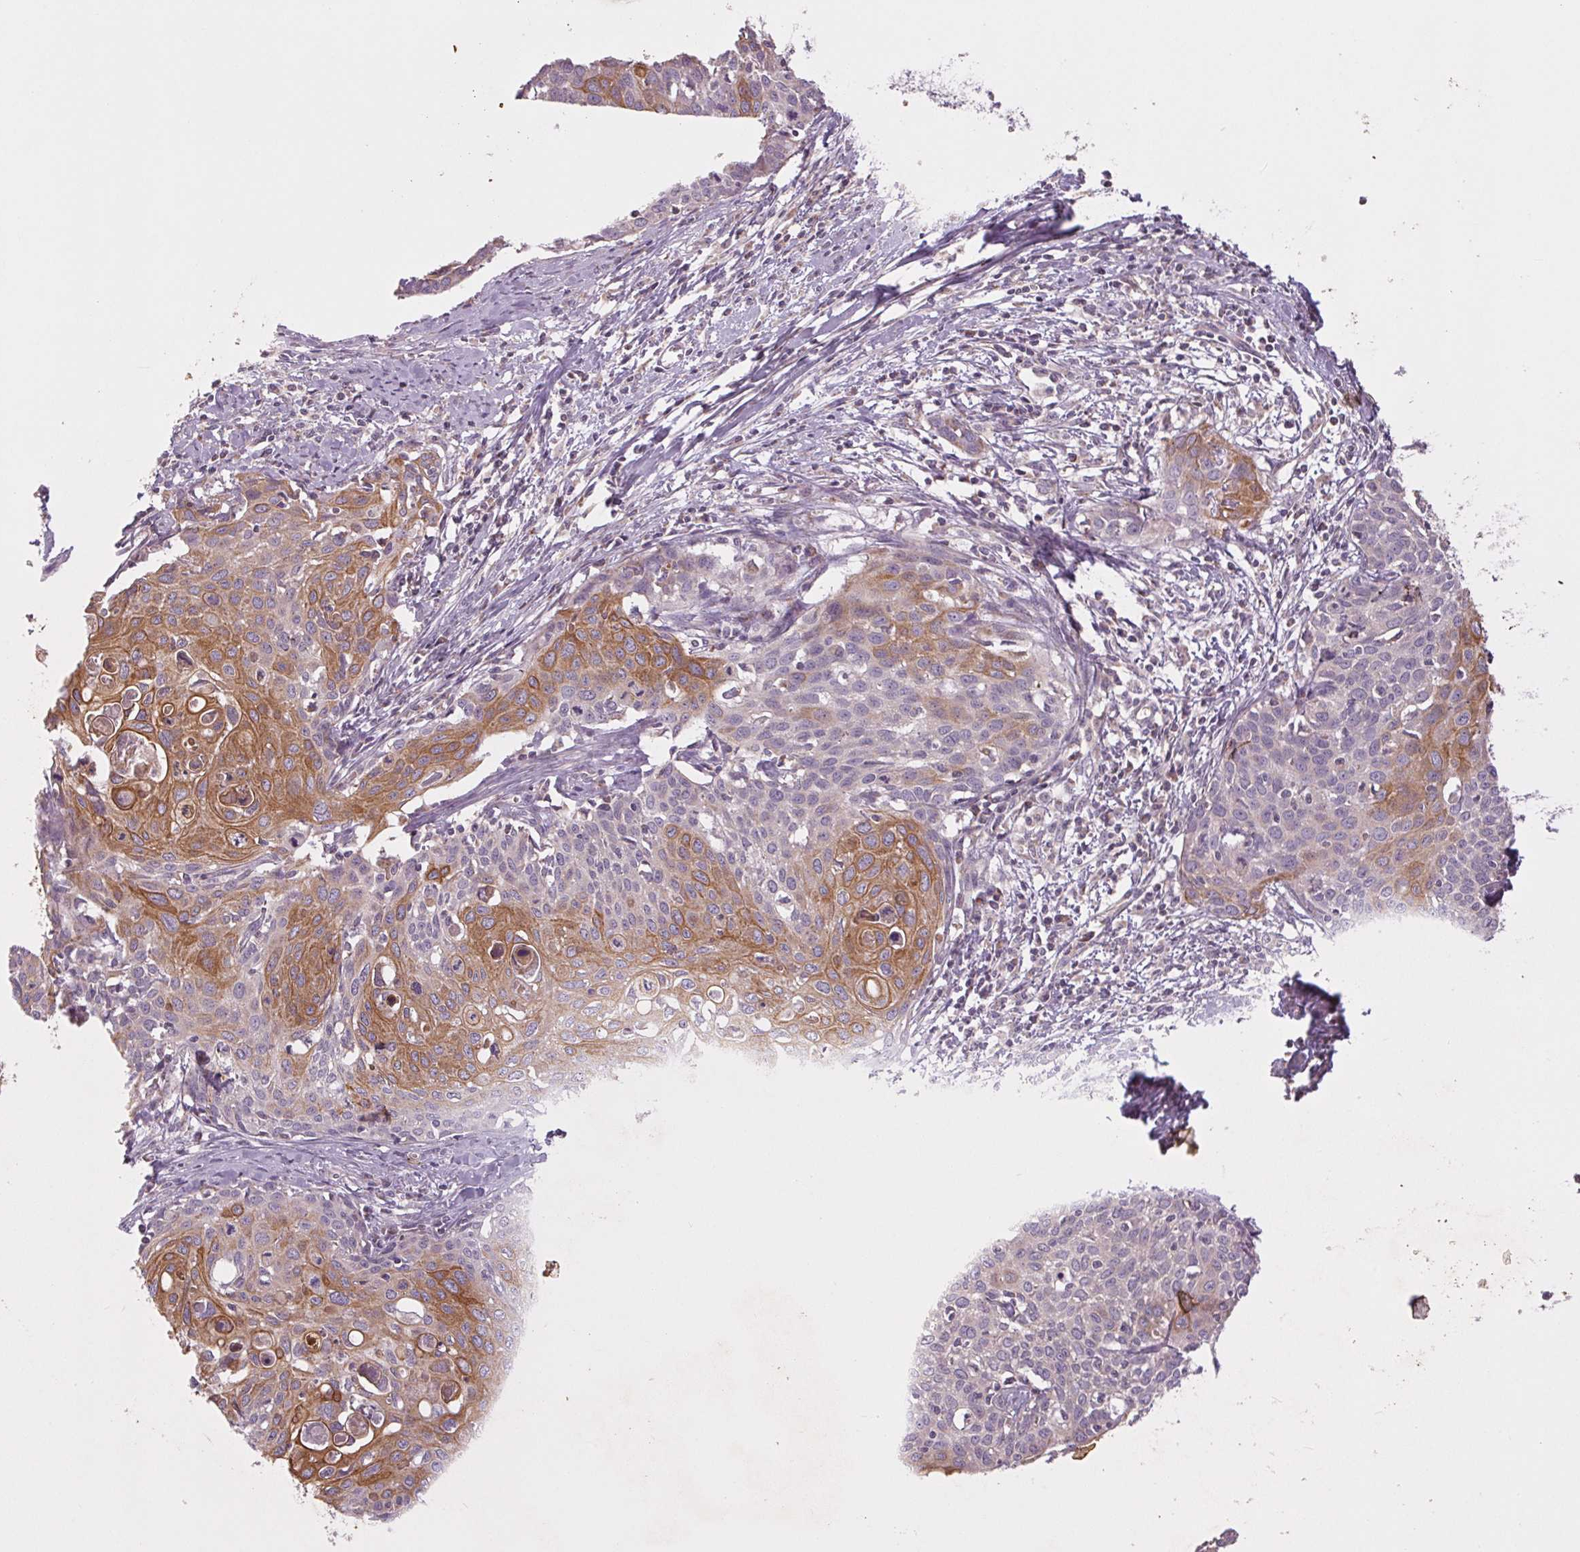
{"staining": {"intensity": "moderate", "quantity": ">75%", "location": "cytoplasmic/membranous"}, "tissue": "cervical cancer", "cell_type": "Tumor cells", "image_type": "cancer", "snomed": [{"axis": "morphology", "description": "Squamous cell carcinoma, NOS"}, {"axis": "topography", "description": "Cervix"}], "caption": "High-power microscopy captured an immunohistochemistry micrograph of cervical squamous cell carcinoma, revealing moderate cytoplasmic/membranous expression in about >75% of tumor cells.", "gene": "MAP3K5", "patient": {"sex": "female", "age": 62}}